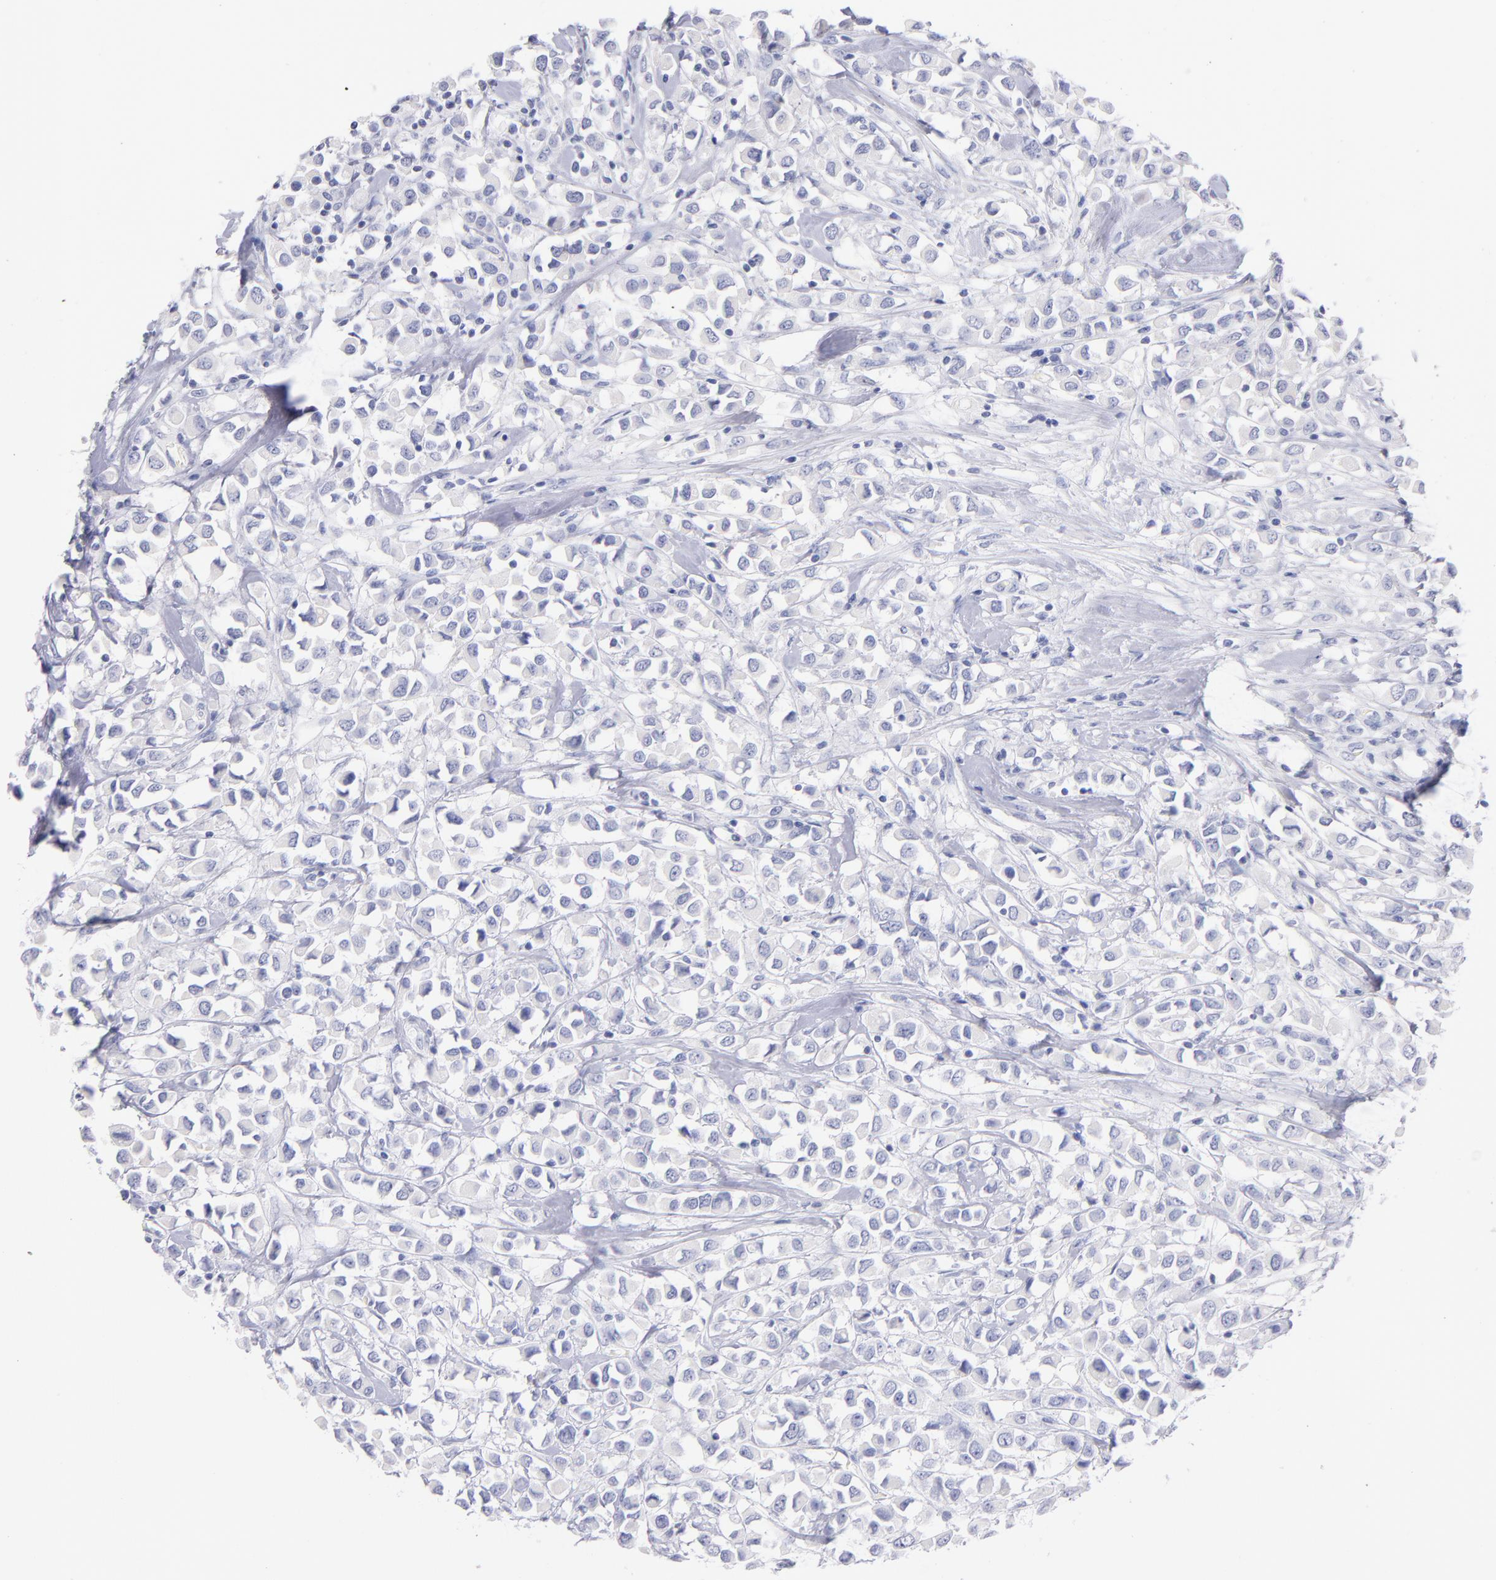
{"staining": {"intensity": "negative", "quantity": "none", "location": "none"}, "tissue": "breast cancer", "cell_type": "Tumor cells", "image_type": "cancer", "snomed": [{"axis": "morphology", "description": "Duct carcinoma"}, {"axis": "topography", "description": "Breast"}], "caption": "Human intraductal carcinoma (breast) stained for a protein using IHC reveals no expression in tumor cells.", "gene": "SCGN", "patient": {"sex": "female", "age": 61}}